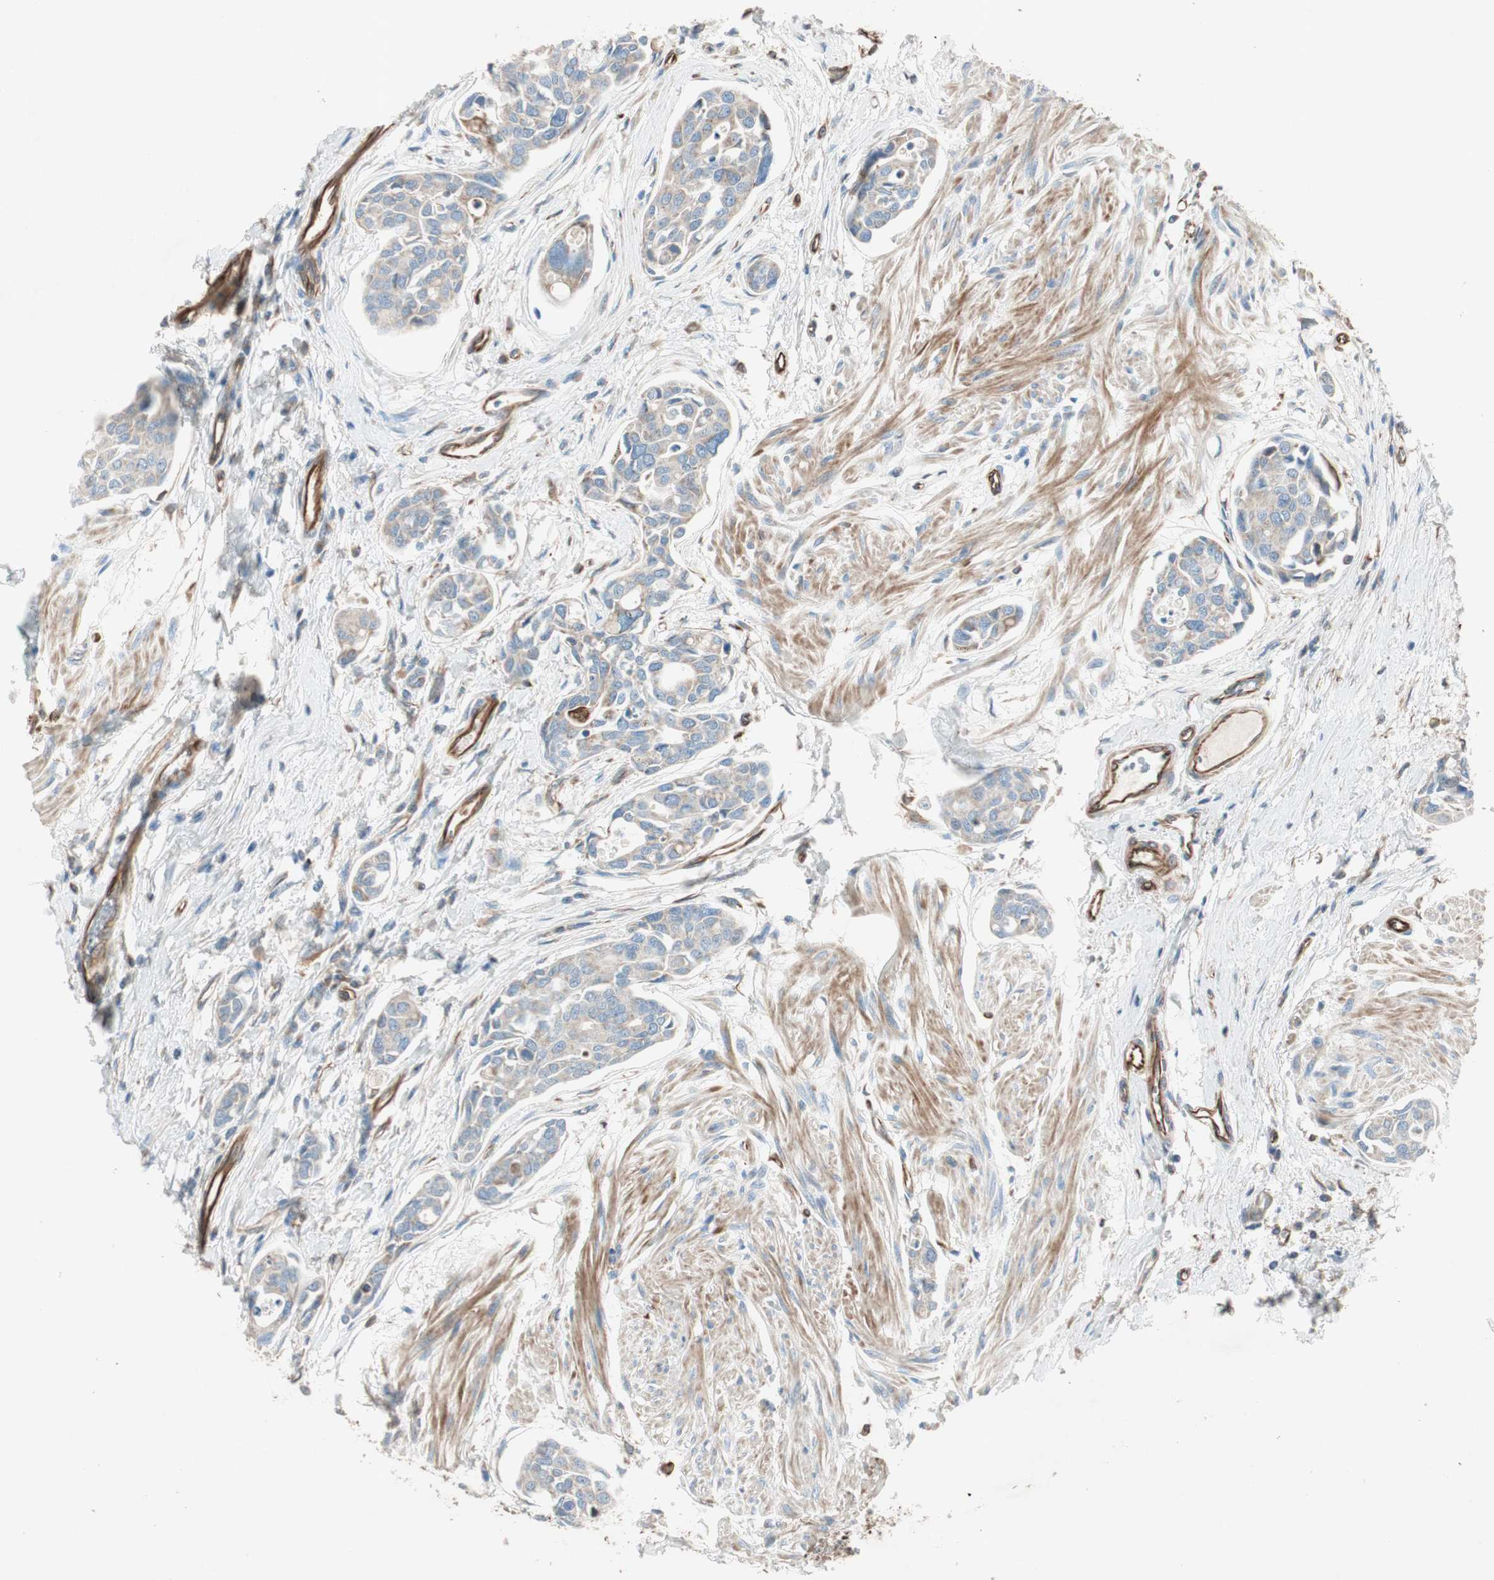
{"staining": {"intensity": "negative", "quantity": "none", "location": "none"}, "tissue": "urothelial cancer", "cell_type": "Tumor cells", "image_type": "cancer", "snomed": [{"axis": "morphology", "description": "Urothelial carcinoma, High grade"}, {"axis": "topography", "description": "Urinary bladder"}], "caption": "Protein analysis of high-grade urothelial carcinoma reveals no significant staining in tumor cells.", "gene": "SRCIN1", "patient": {"sex": "male", "age": 78}}